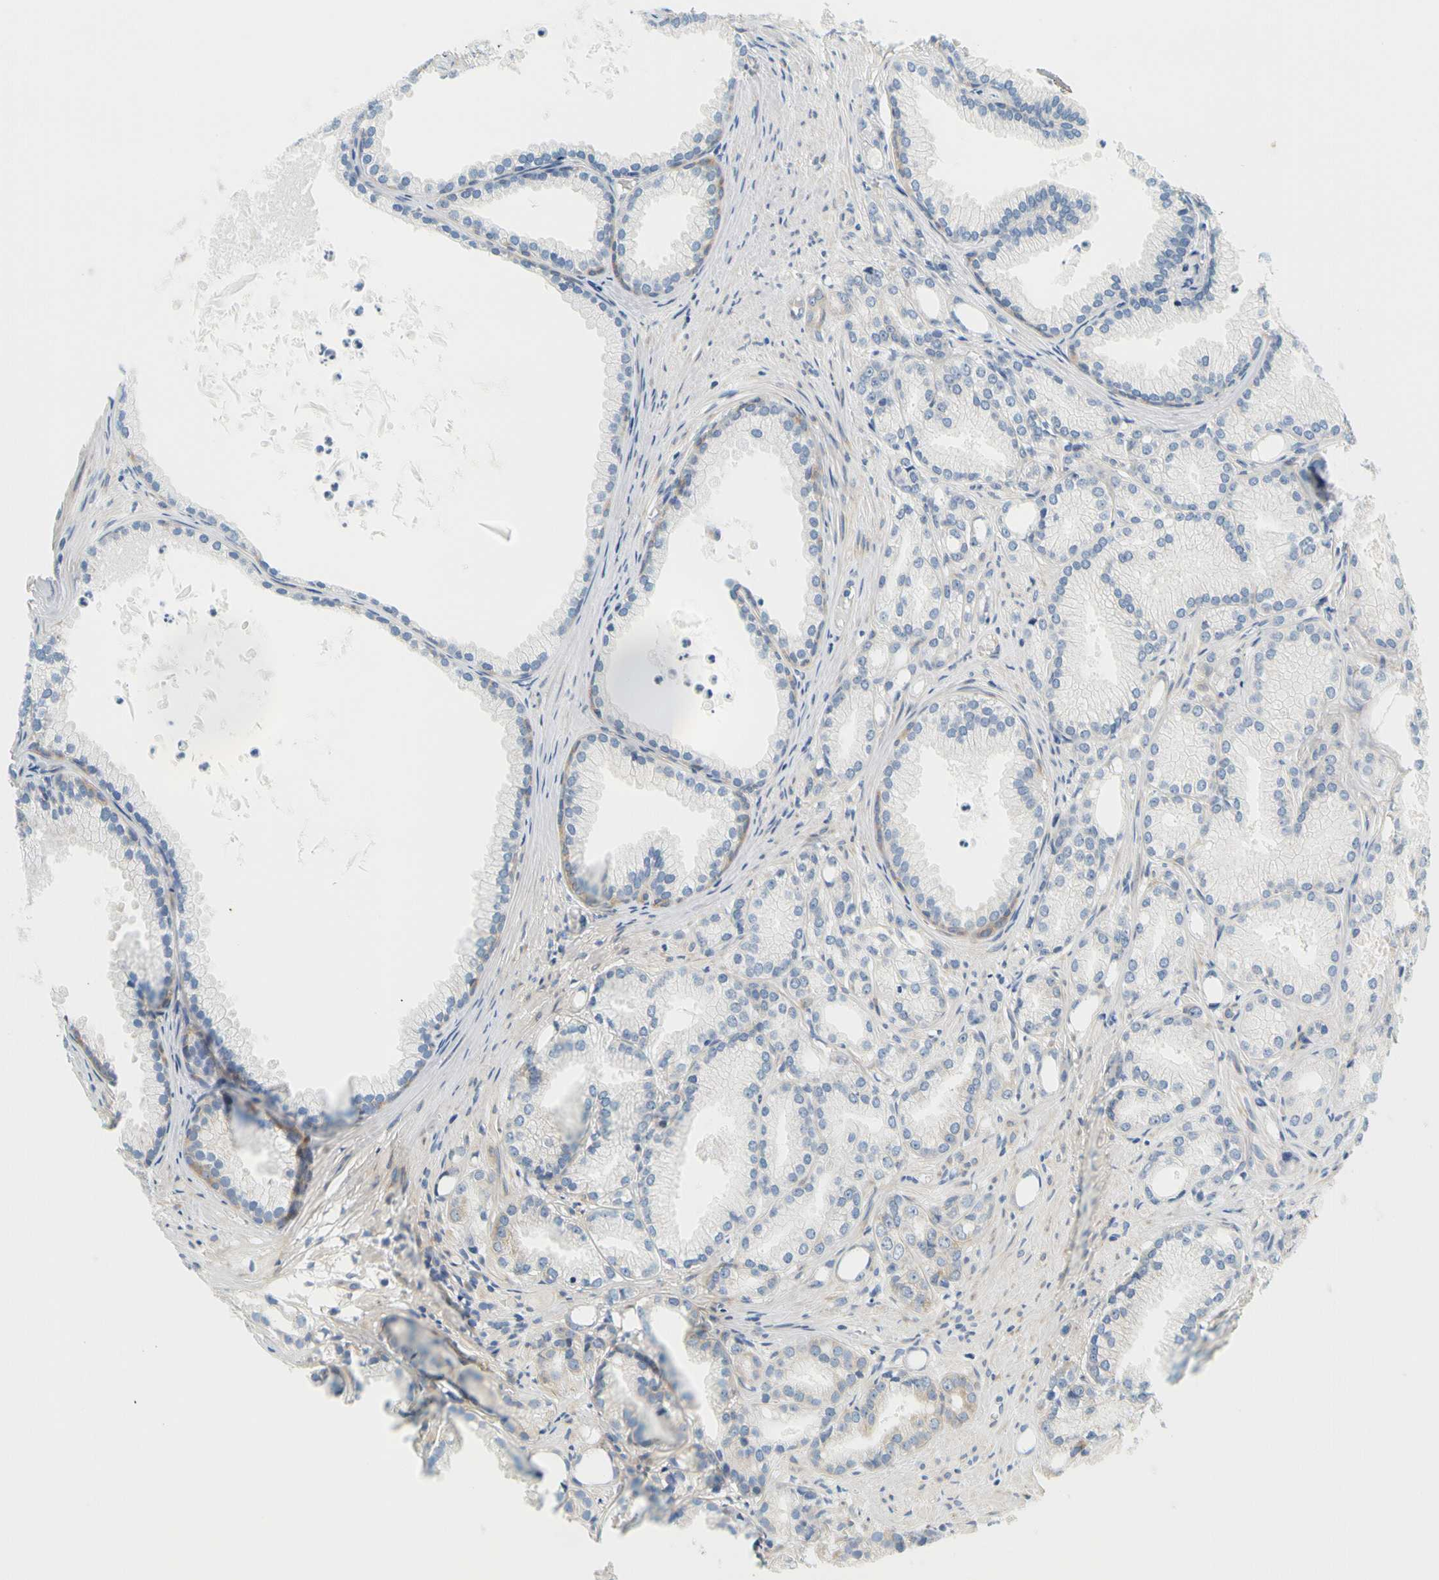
{"staining": {"intensity": "weak", "quantity": "<25%", "location": "cytoplasmic/membranous"}, "tissue": "prostate cancer", "cell_type": "Tumor cells", "image_type": "cancer", "snomed": [{"axis": "morphology", "description": "Adenocarcinoma, Low grade"}, {"axis": "topography", "description": "Prostate"}], "caption": "Prostate low-grade adenocarcinoma stained for a protein using immunohistochemistry reveals no positivity tumor cells.", "gene": "LRRC47", "patient": {"sex": "male", "age": 72}}